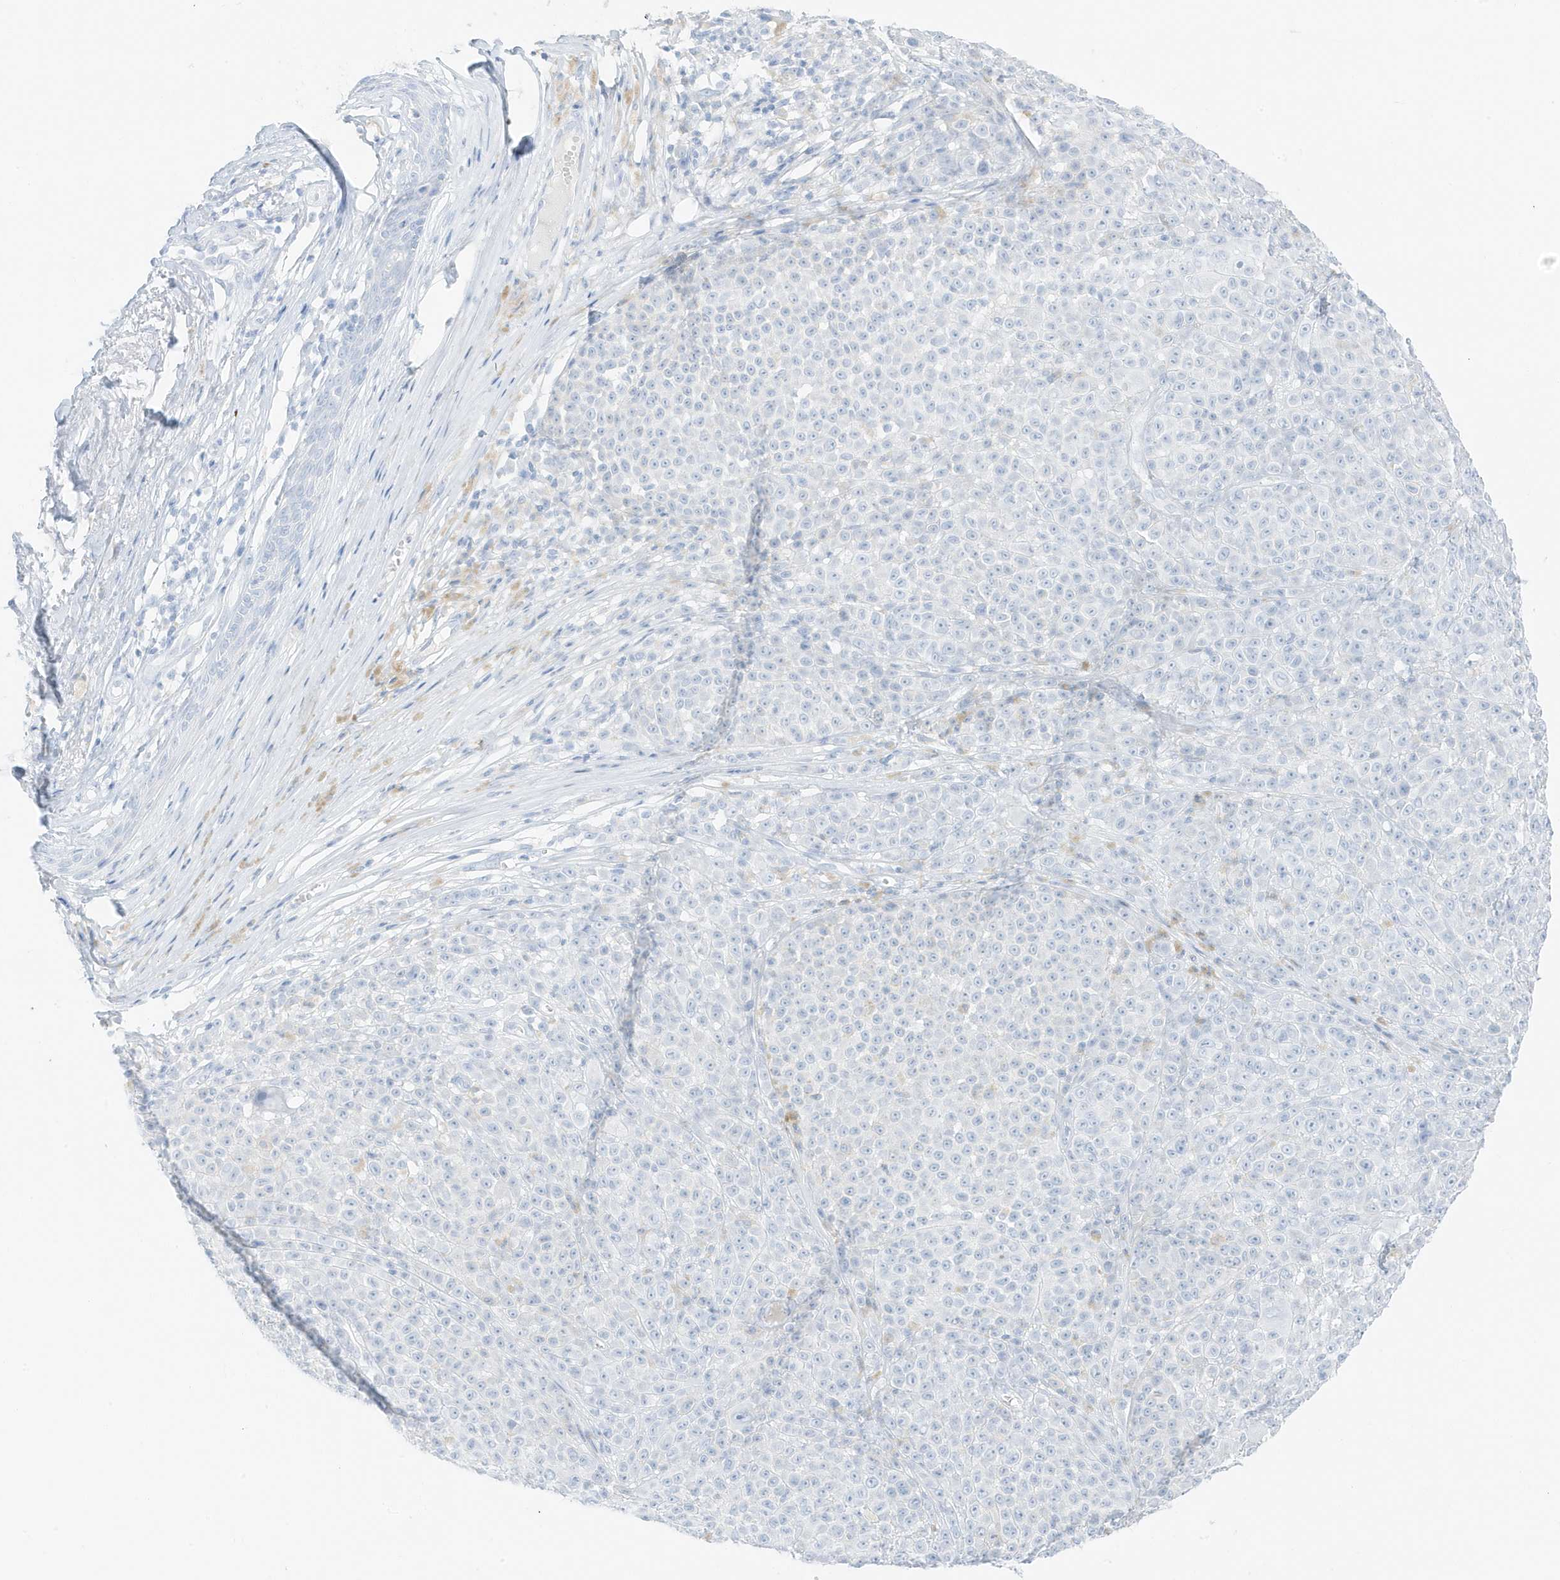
{"staining": {"intensity": "negative", "quantity": "none", "location": "none"}, "tissue": "melanoma", "cell_type": "Tumor cells", "image_type": "cancer", "snomed": [{"axis": "morphology", "description": "Malignant melanoma, NOS"}, {"axis": "topography", "description": "Skin"}], "caption": "This is a histopathology image of IHC staining of melanoma, which shows no positivity in tumor cells.", "gene": "SLC22A13", "patient": {"sex": "female", "age": 94}}